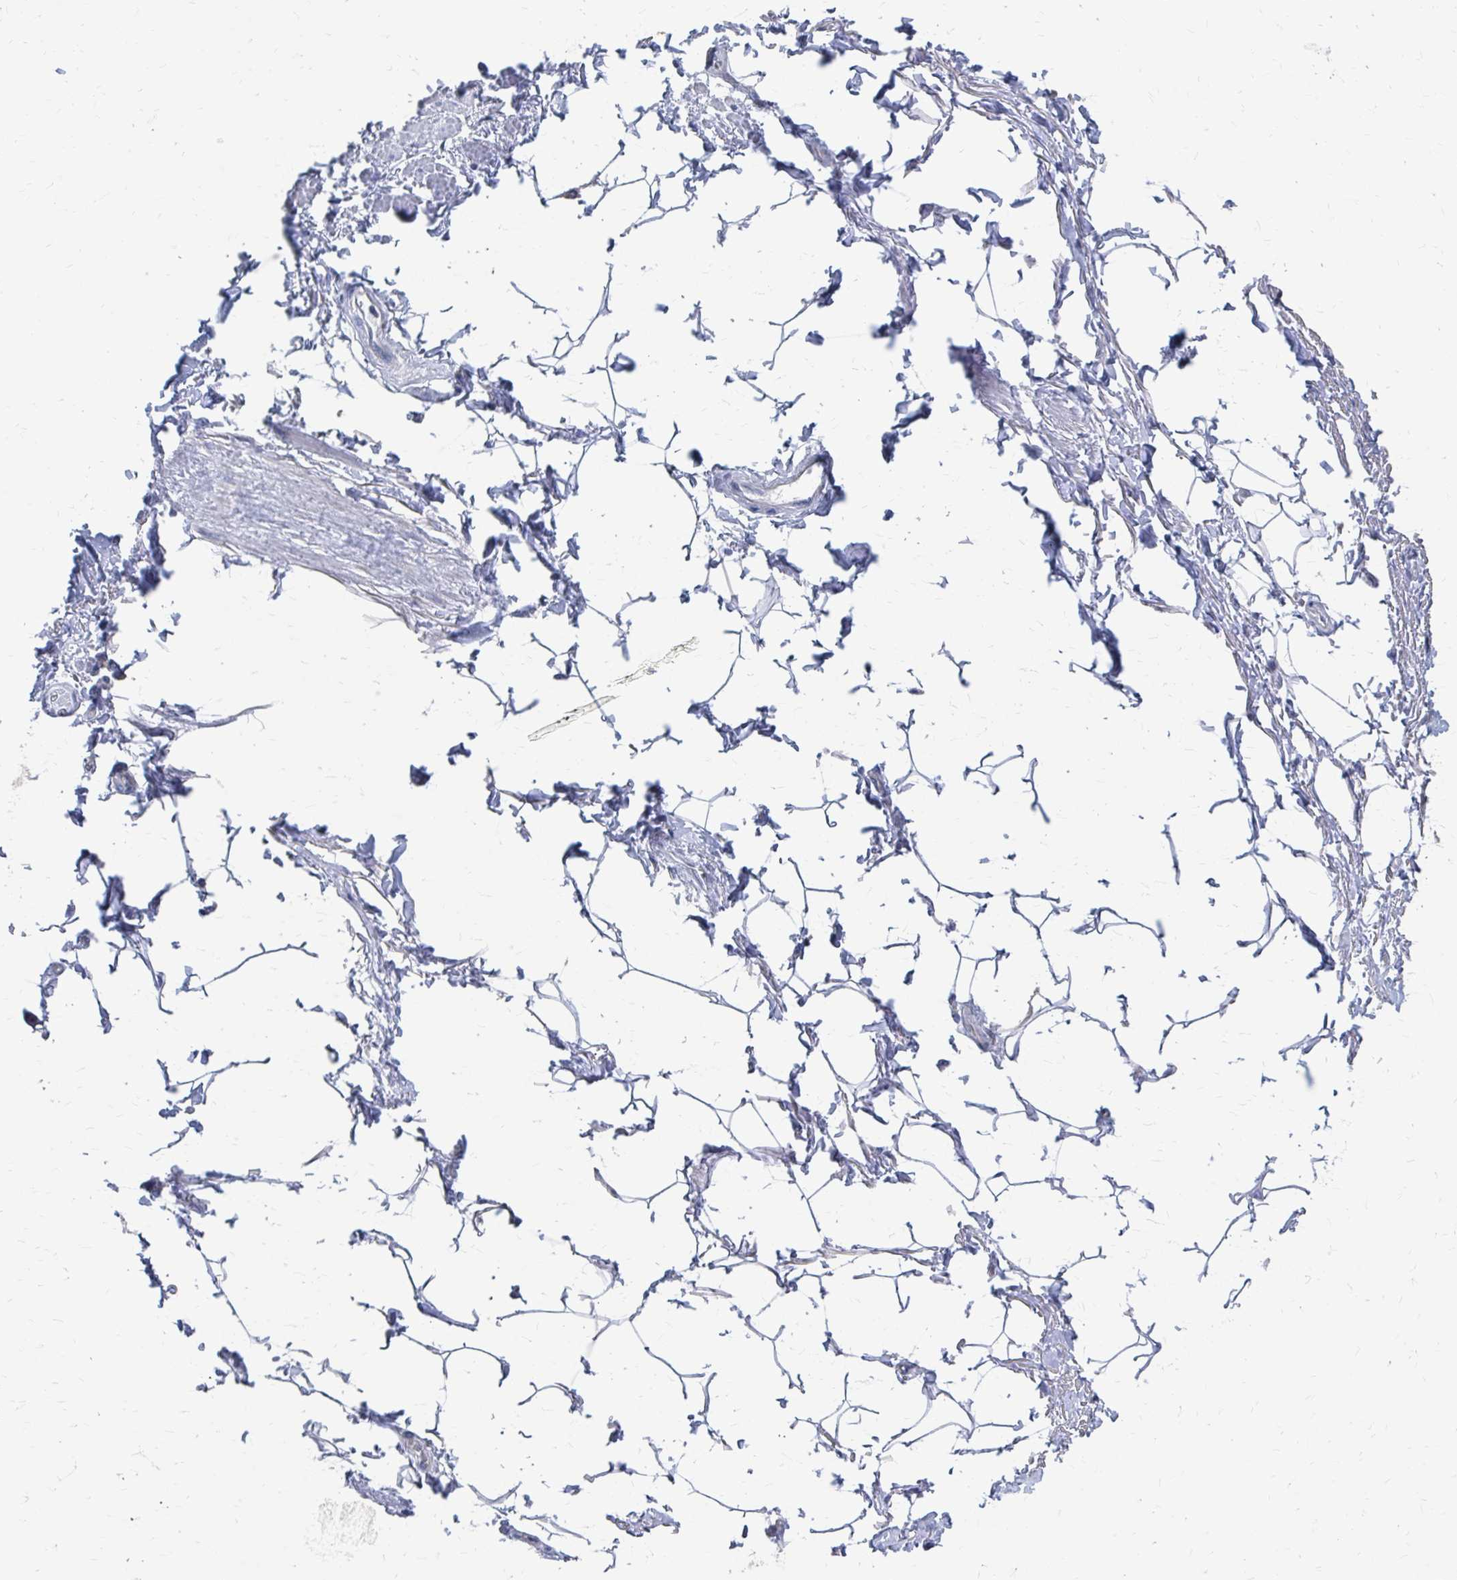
{"staining": {"intensity": "negative", "quantity": "none", "location": "none"}, "tissue": "adipose tissue", "cell_type": "Adipocytes", "image_type": "normal", "snomed": [{"axis": "morphology", "description": "Normal tissue, NOS"}, {"axis": "topography", "description": "Peripheral nerve tissue"}], "caption": "Protein analysis of unremarkable adipose tissue demonstrates no significant staining in adipocytes.", "gene": "PLEKHG7", "patient": {"sex": "male", "age": 51}}